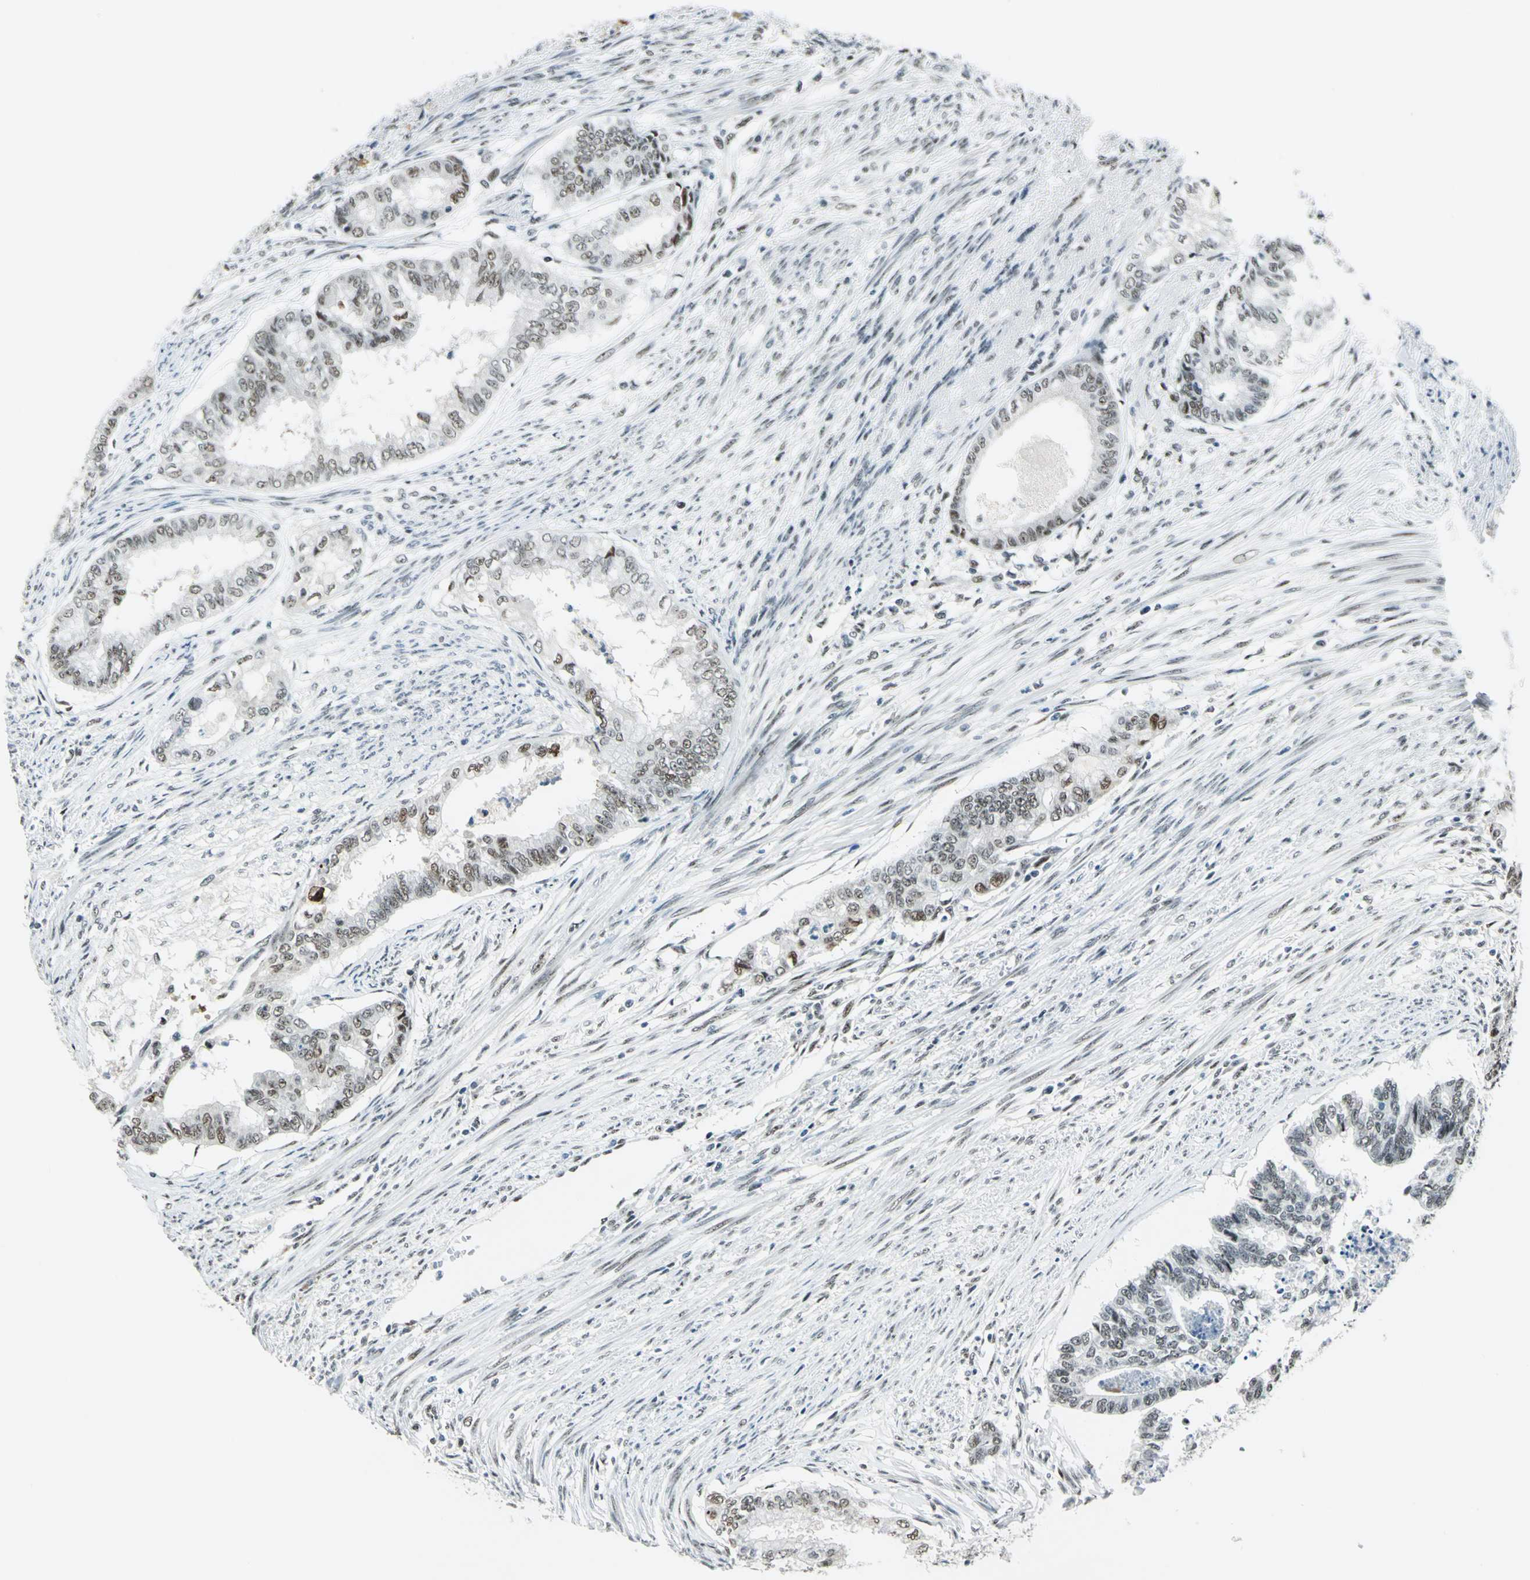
{"staining": {"intensity": "moderate", "quantity": ">75%", "location": "nuclear"}, "tissue": "endometrial cancer", "cell_type": "Tumor cells", "image_type": "cancer", "snomed": [{"axis": "morphology", "description": "Adenocarcinoma, NOS"}, {"axis": "topography", "description": "Endometrium"}], "caption": "Protein staining of endometrial cancer tissue exhibits moderate nuclear staining in about >75% of tumor cells.", "gene": "KAT6B", "patient": {"sex": "female", "age": 79}}